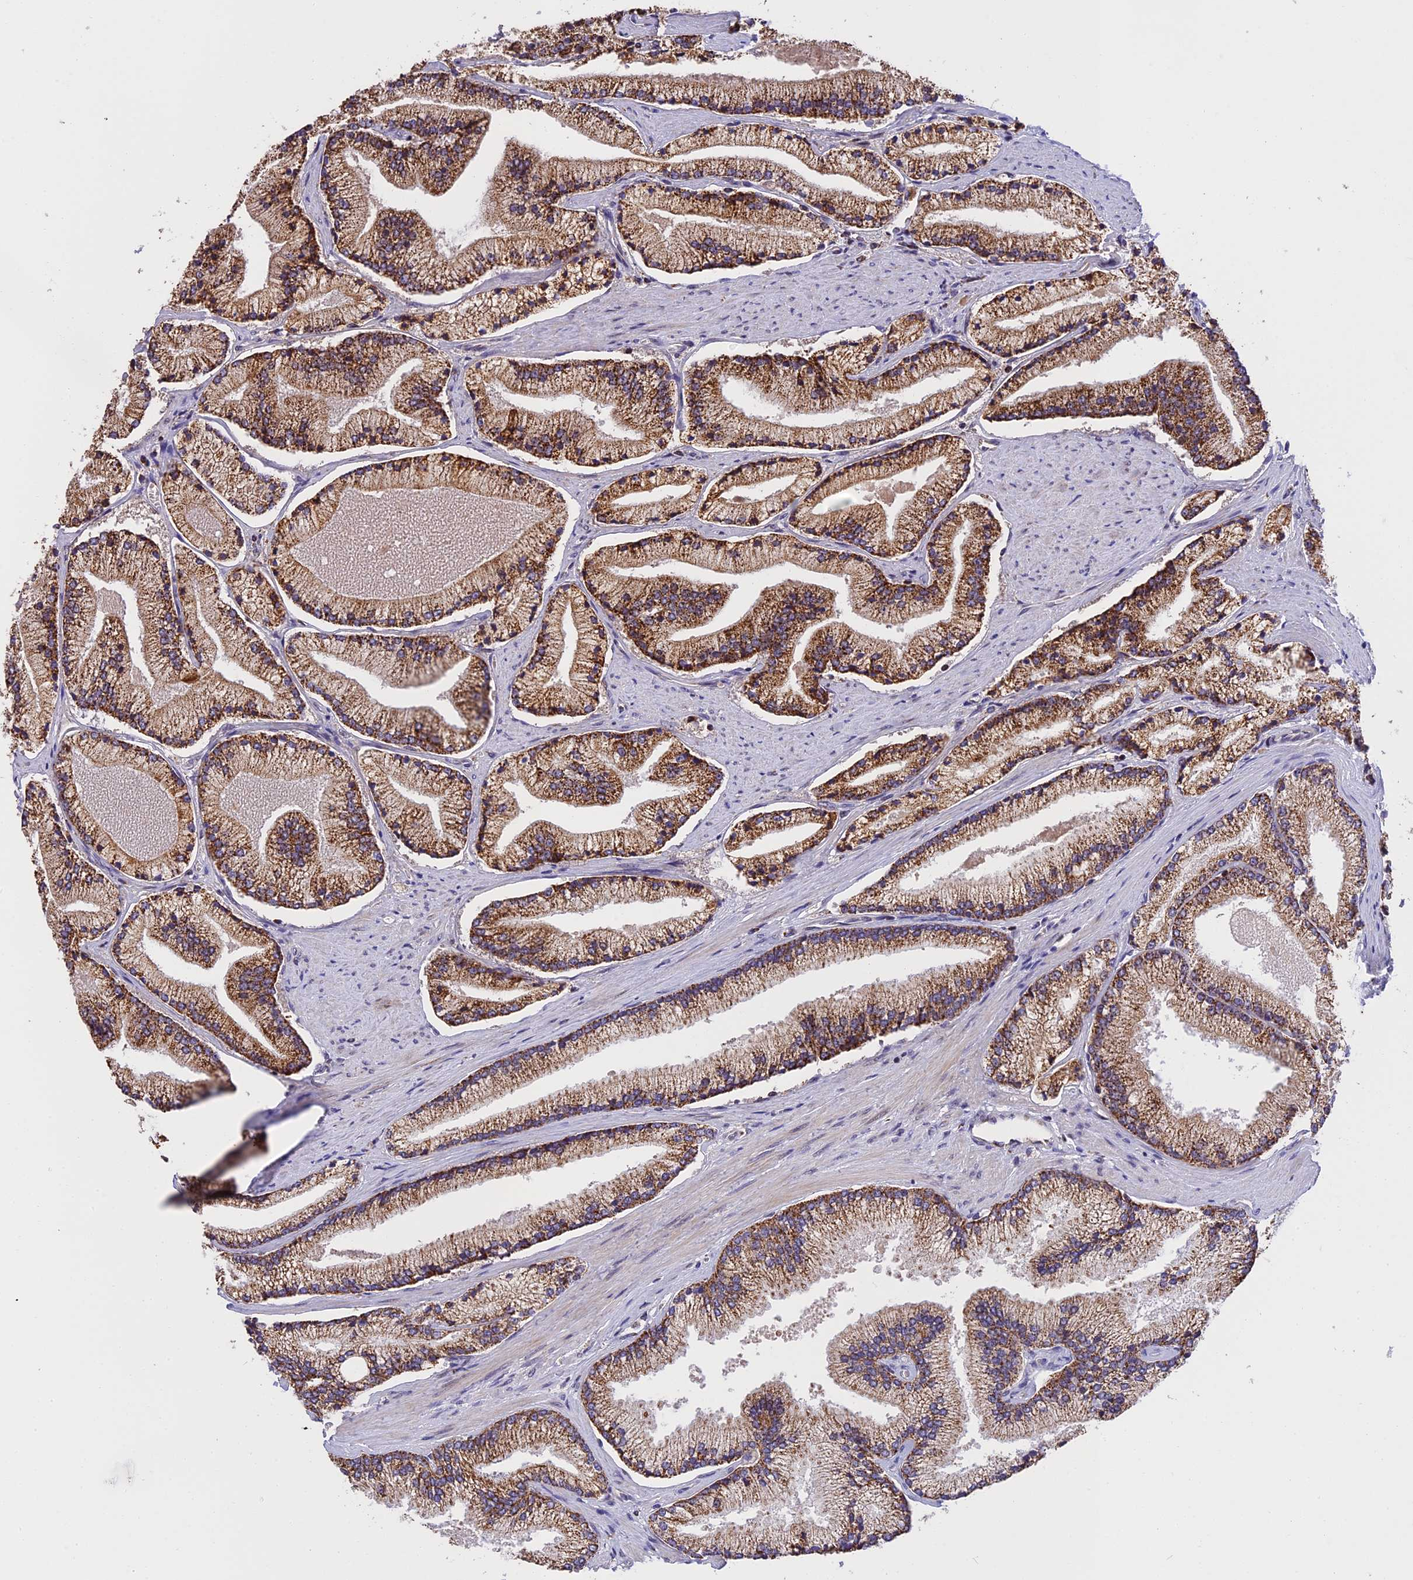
{"staining": {"intensity": "strong", "quantity": ">75%", "location": "cytoplasmic/membranous"}, "tissue": "prostate cancer", "cell_type": "Tumor cells", "image_type": "cancer", "snomed": [{"axis": "morphology", "description": "Adenocarcinoma, High grade"}, {"axis": "topography", "description": "Prostate"}], "caption": "Strong cytoplasmic/membranous positivity is seen in about >75% of tumor cells in prostate cancer (high-grade adenocarcinoma).", "gene": "RERGL", "patient": {"sex": "male", "age": 67}}